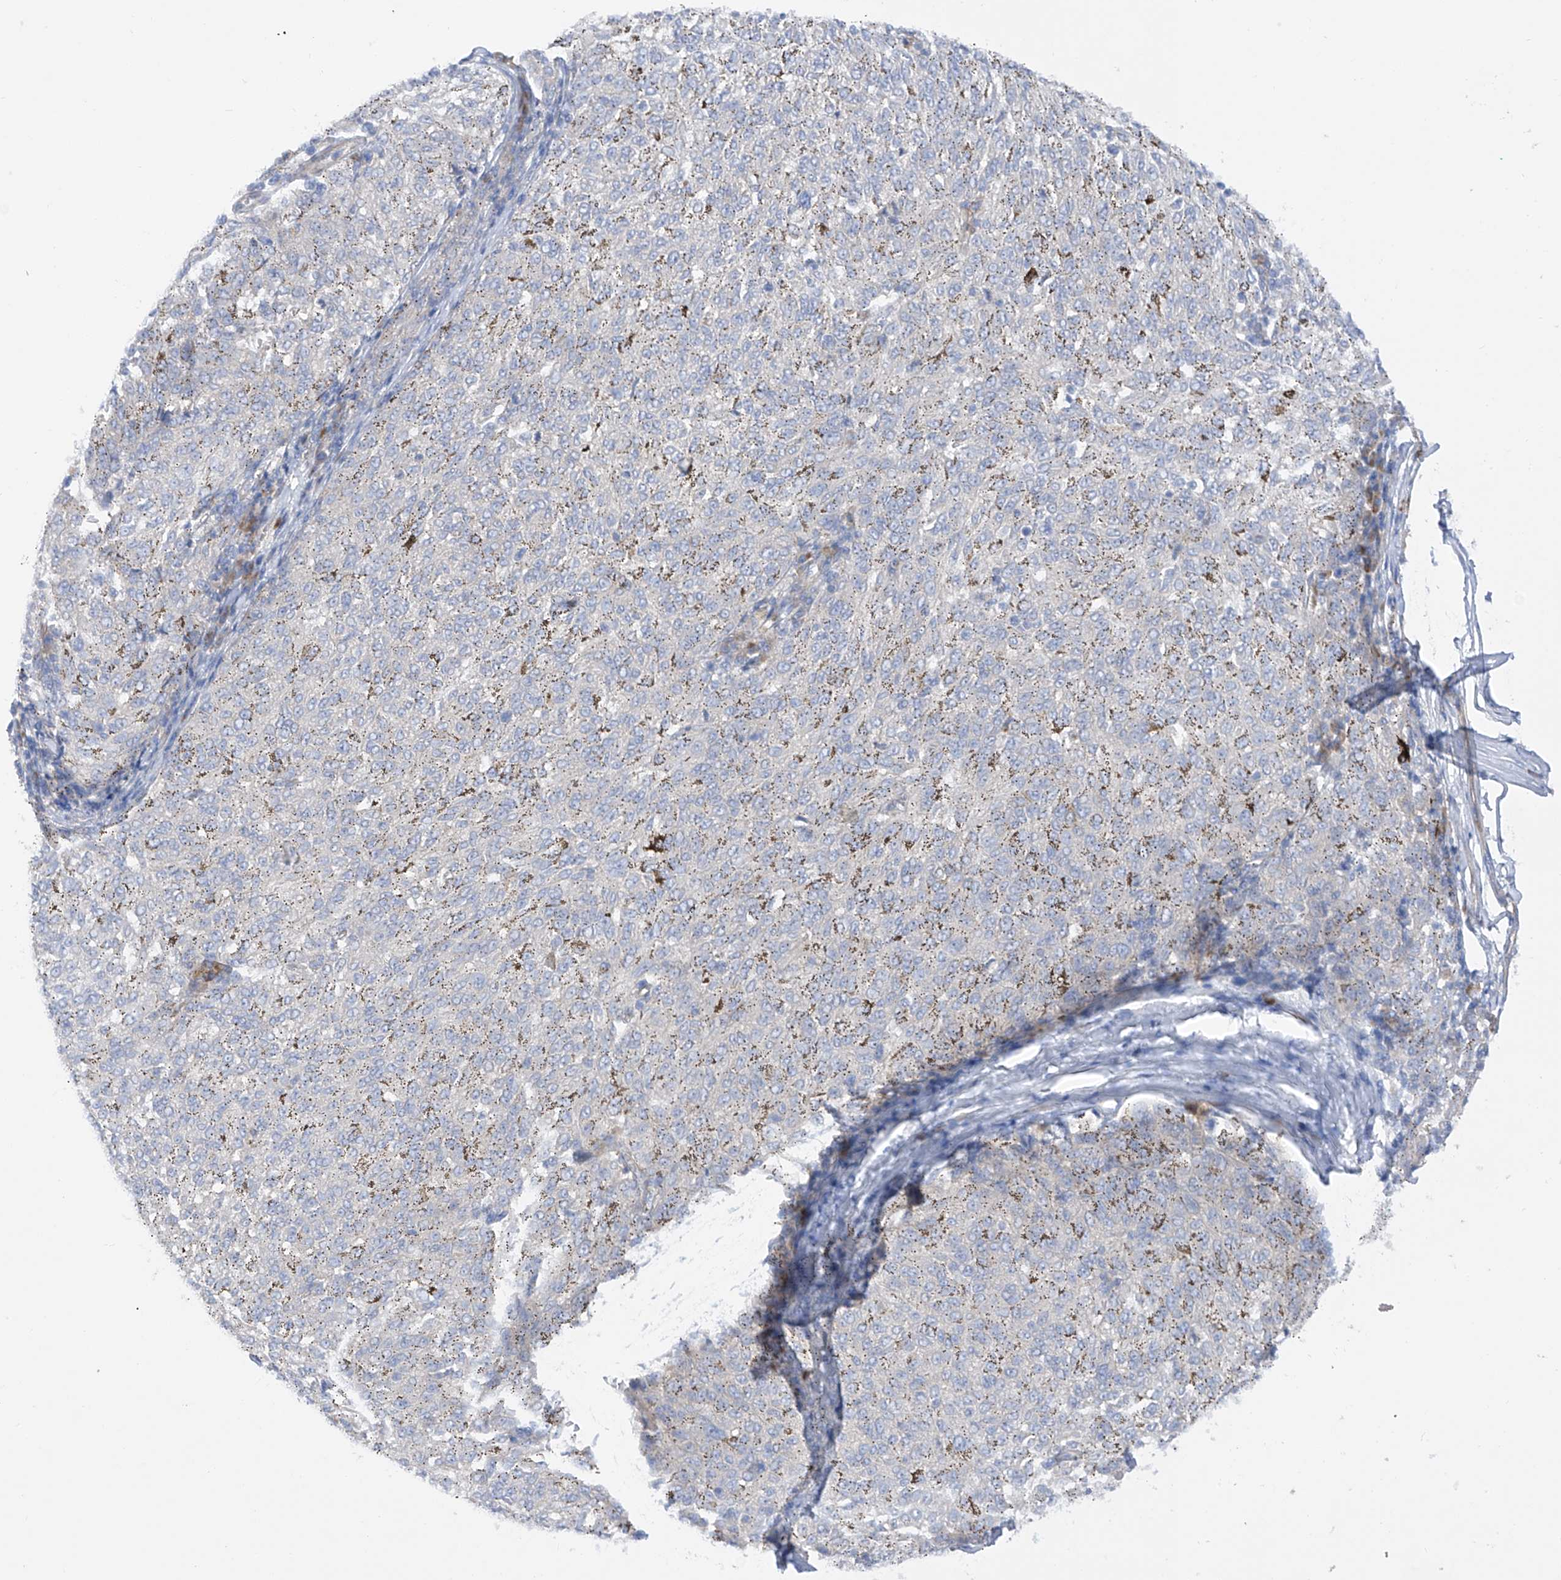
{"staining": {"intensity": "negative", "quantity": "none", "location": "none"}, "tissue": "melanoma", "cell_type": "Tumor cells", "image_type": "cancer", "snomed": [{"axis": "morphology", "description": "Malignant melanoma, NOS"}, {"axis": "topography", "description": "Skin"}], "caption": "Tumor cells are negative for brown protein staining in malignant melanoma. (Brightfield microscopy of DAB IHC at high magnification).", "gene": "LCA5", "patient": {"sex": "female", "age": 72}}